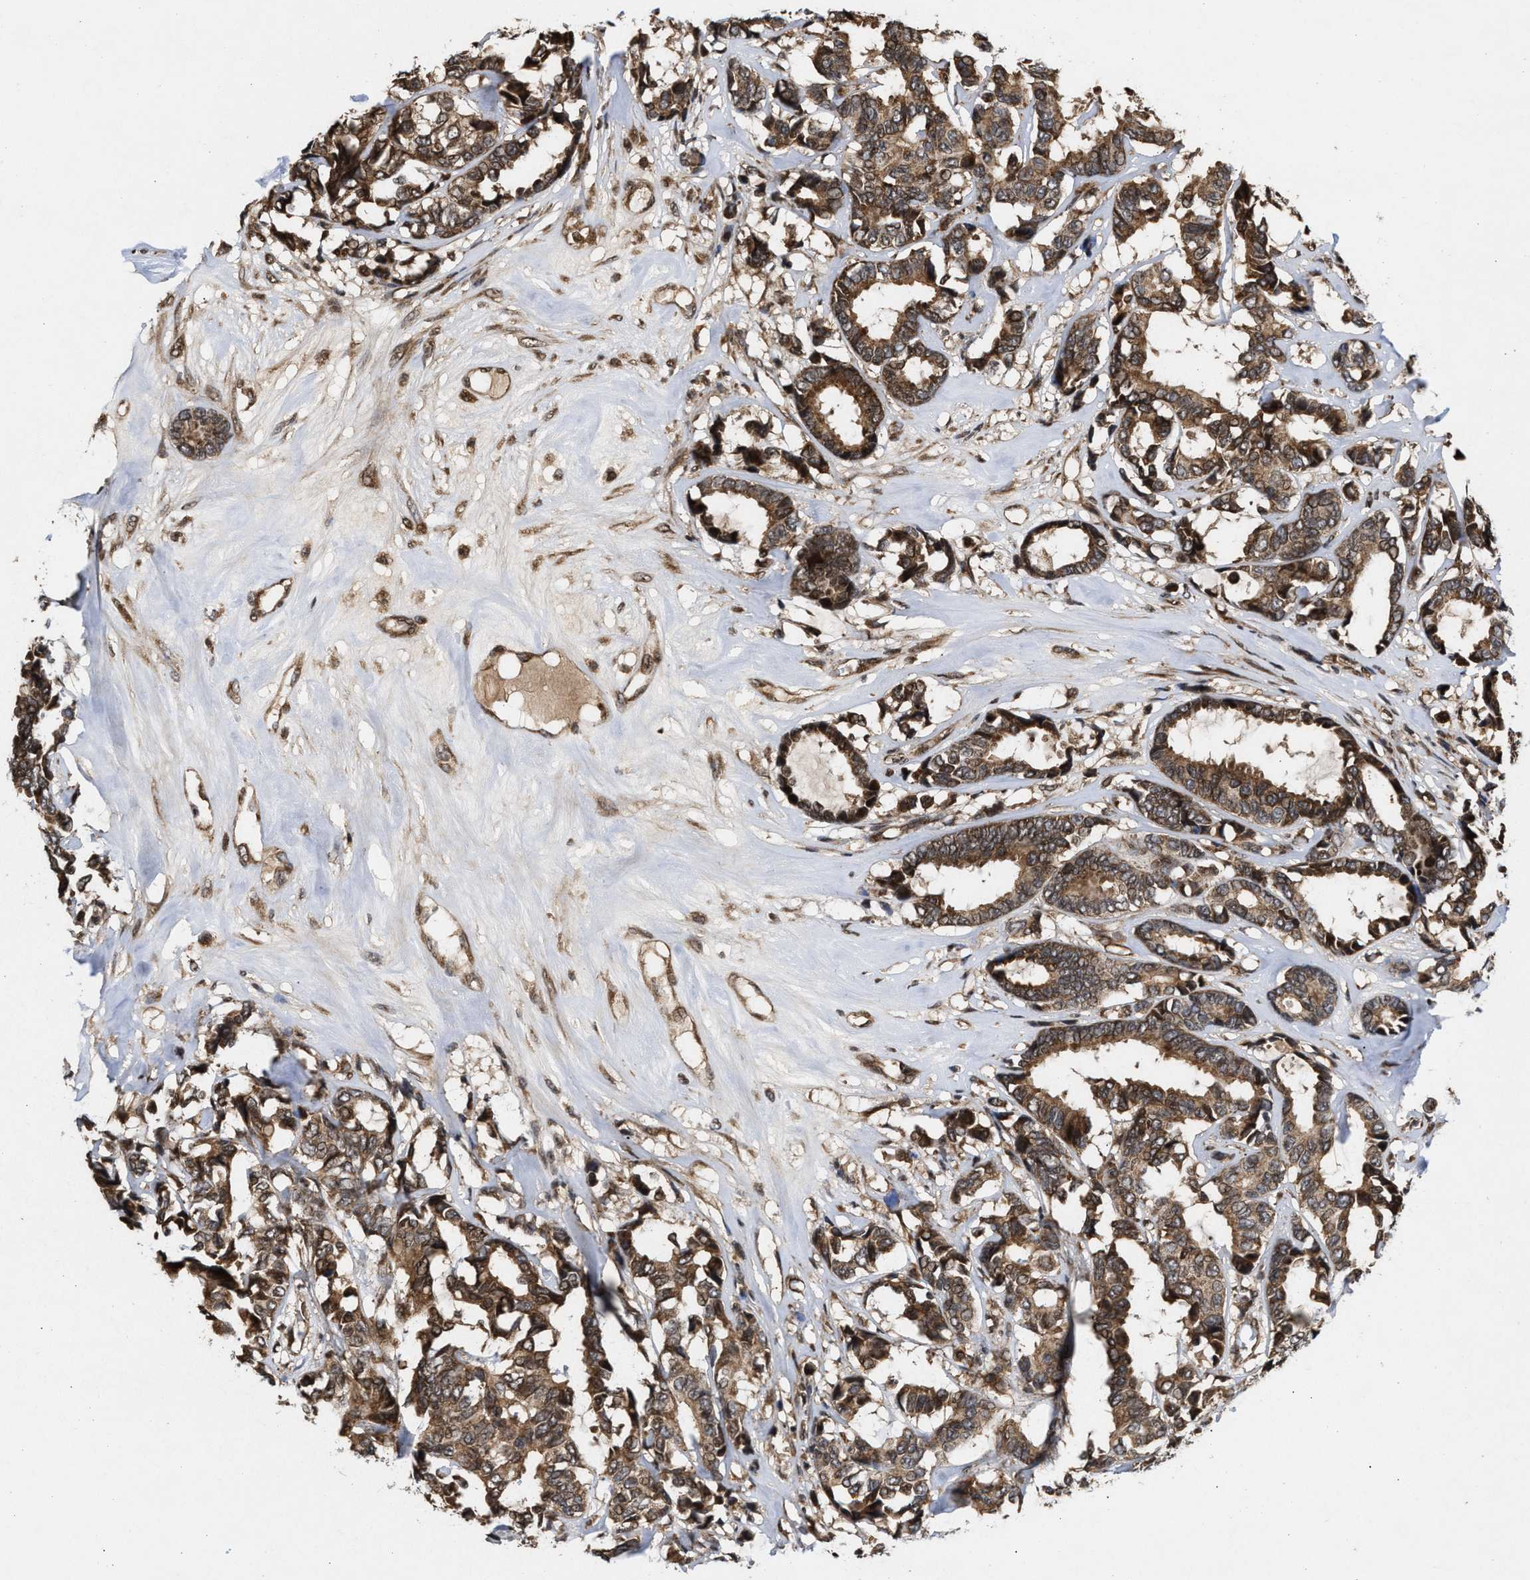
{"staining": {"intensity": "moderate", "quantity": ">75%", "location": "cytoplasmic/membranous"}, "tissue": "breast cancer", "cell_type": "Tumor cells", "image_type": "cancer", "snomed": [{"axis": "morphology", "description": "Duct carcinoma"}, {"axis": "topography", "description": "Breast"}], "caption": "IHC staining of infiltrating ductal carcinoma (breast), which reveals medium levels of moderate cytoplasmic/membranous positivity in about >75% of tumor cells indicating moderate cytoplasmic/membranous protein expression. The staining was performed using DAB (brown) for protein detection and nuclei were counterstained in hematoxylin (blue).", "gene": "CFLAR", "patient": {"sex": "female", "age": 87}}